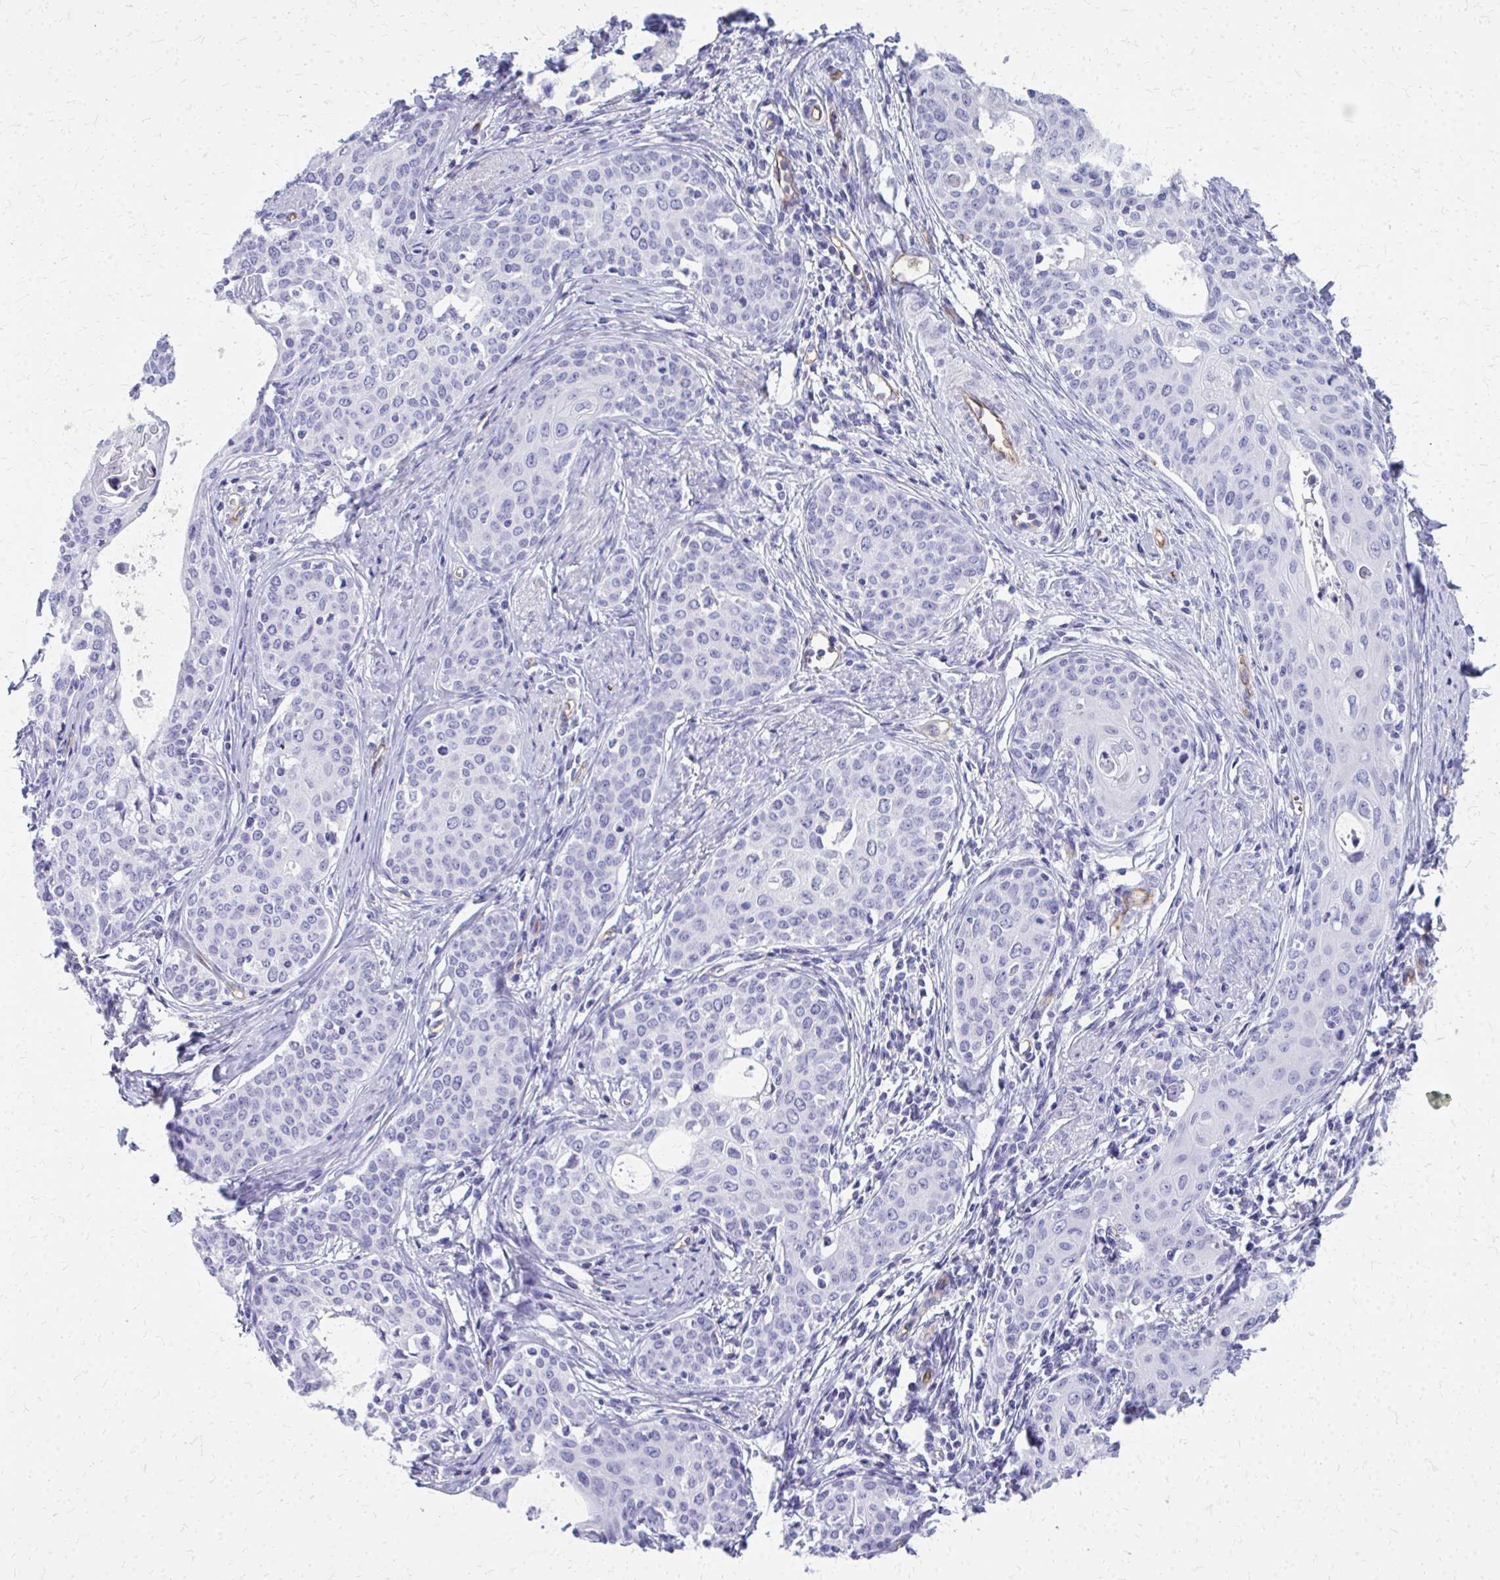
{"staining": {"intensity": "negative", "quantity": "none", "location": "none"}, "tissue": "cervical cancer", "cell_type": "Tumor cells", "image_type": "cancer", "snomed": [{"axis": "morphology", "description": "Squamous cell carcinoma, NOS"}, {"axis": "morphology", "description": "Adenocarcinoma, NOS"}, {"axis": "topography", "description": "Cervix"}], "caption": "IHC photomicrograph of human cervical squamous cell carcinoma stained for a protein (brown), which displays no expression in tumor cells. (DAB immunohistochemistry, high magnification).", "gene": "TPSG1", "patient": {"sex": "female", "age": 52}}